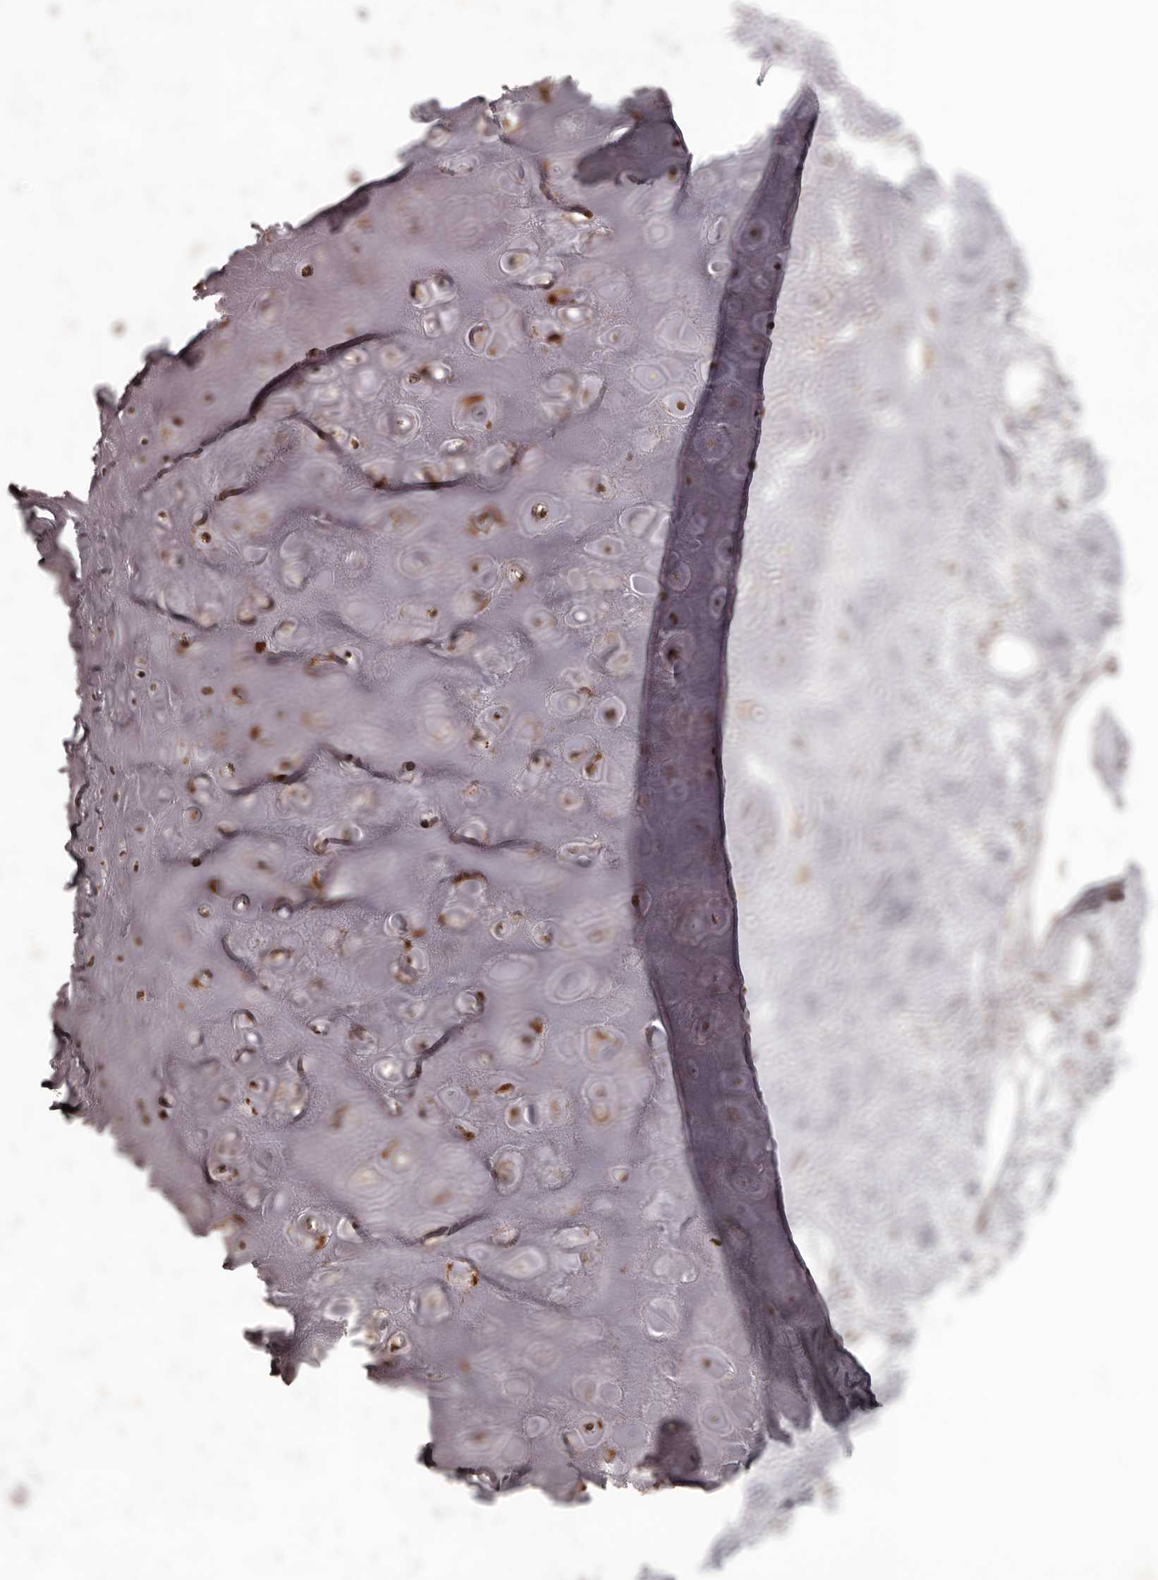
{"staining": {"intensity": "weak", "quantity": "25%-75%", "location": "cytoplasmic/membranous"}, "tissue": "adipose tissue", "cell_type": "Adipocytes", "image_type": "normal", "snomed": [{"axis": "morphology", "description": "Normal tissue, NOS"}, {"axis": "morphology", "description": "Basal cell carcinoma"}, {"axis": "topography", "description": "Skin"}], "caption": "Normal adipose tissue demonstrates weak cytoplasmic/membranous positivity in approximately 25%-75% of adipocytes The staining is performed using DAB brown chromogen to label protein expression. The nuclei are counter-stained blue using hematoxylin..", "gene": "IL32", "patient": {"sex": "female", "age": 89}}